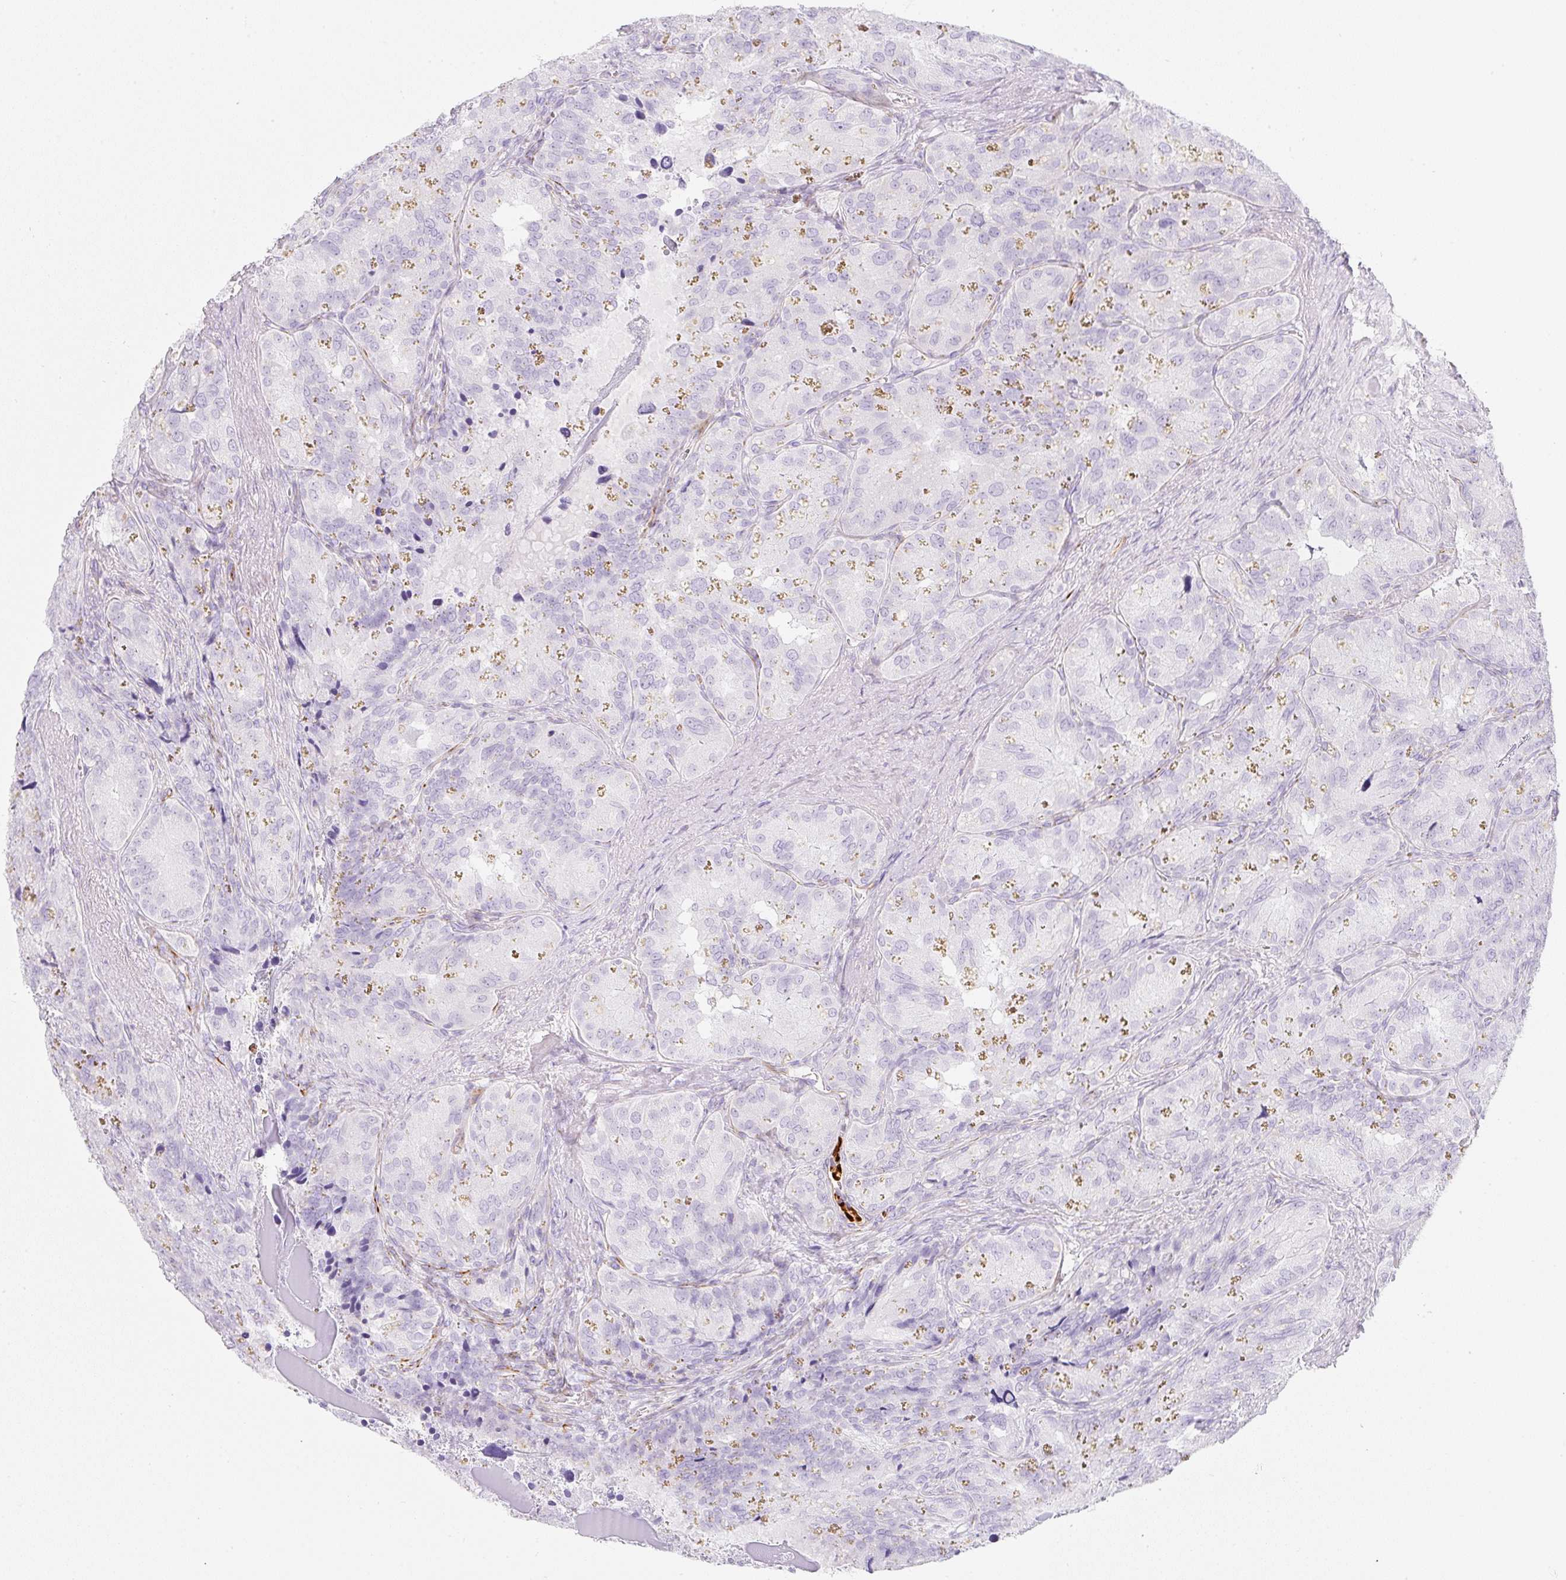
{"staining": {"intensity": "negative", "quantity": "none", "location": "none"}, "tissue": "seminal vesicle", "cell_type": "Glandular cells", "image_type": "normal", "snomed": [{"axis": "morphology", "description": "Normal tissue, NOS"}, {"axis": "topography", "description": "Seminal veicle"}], "caption": "High magnification brightfield microscopy of normal seminal vesicle stained with DAB (brown) and counterstained with hematoxylin (blue): glandular cells show no significant staining.", "gene": "ZNF689", "patient": {"sex": "male", "age": 69}}